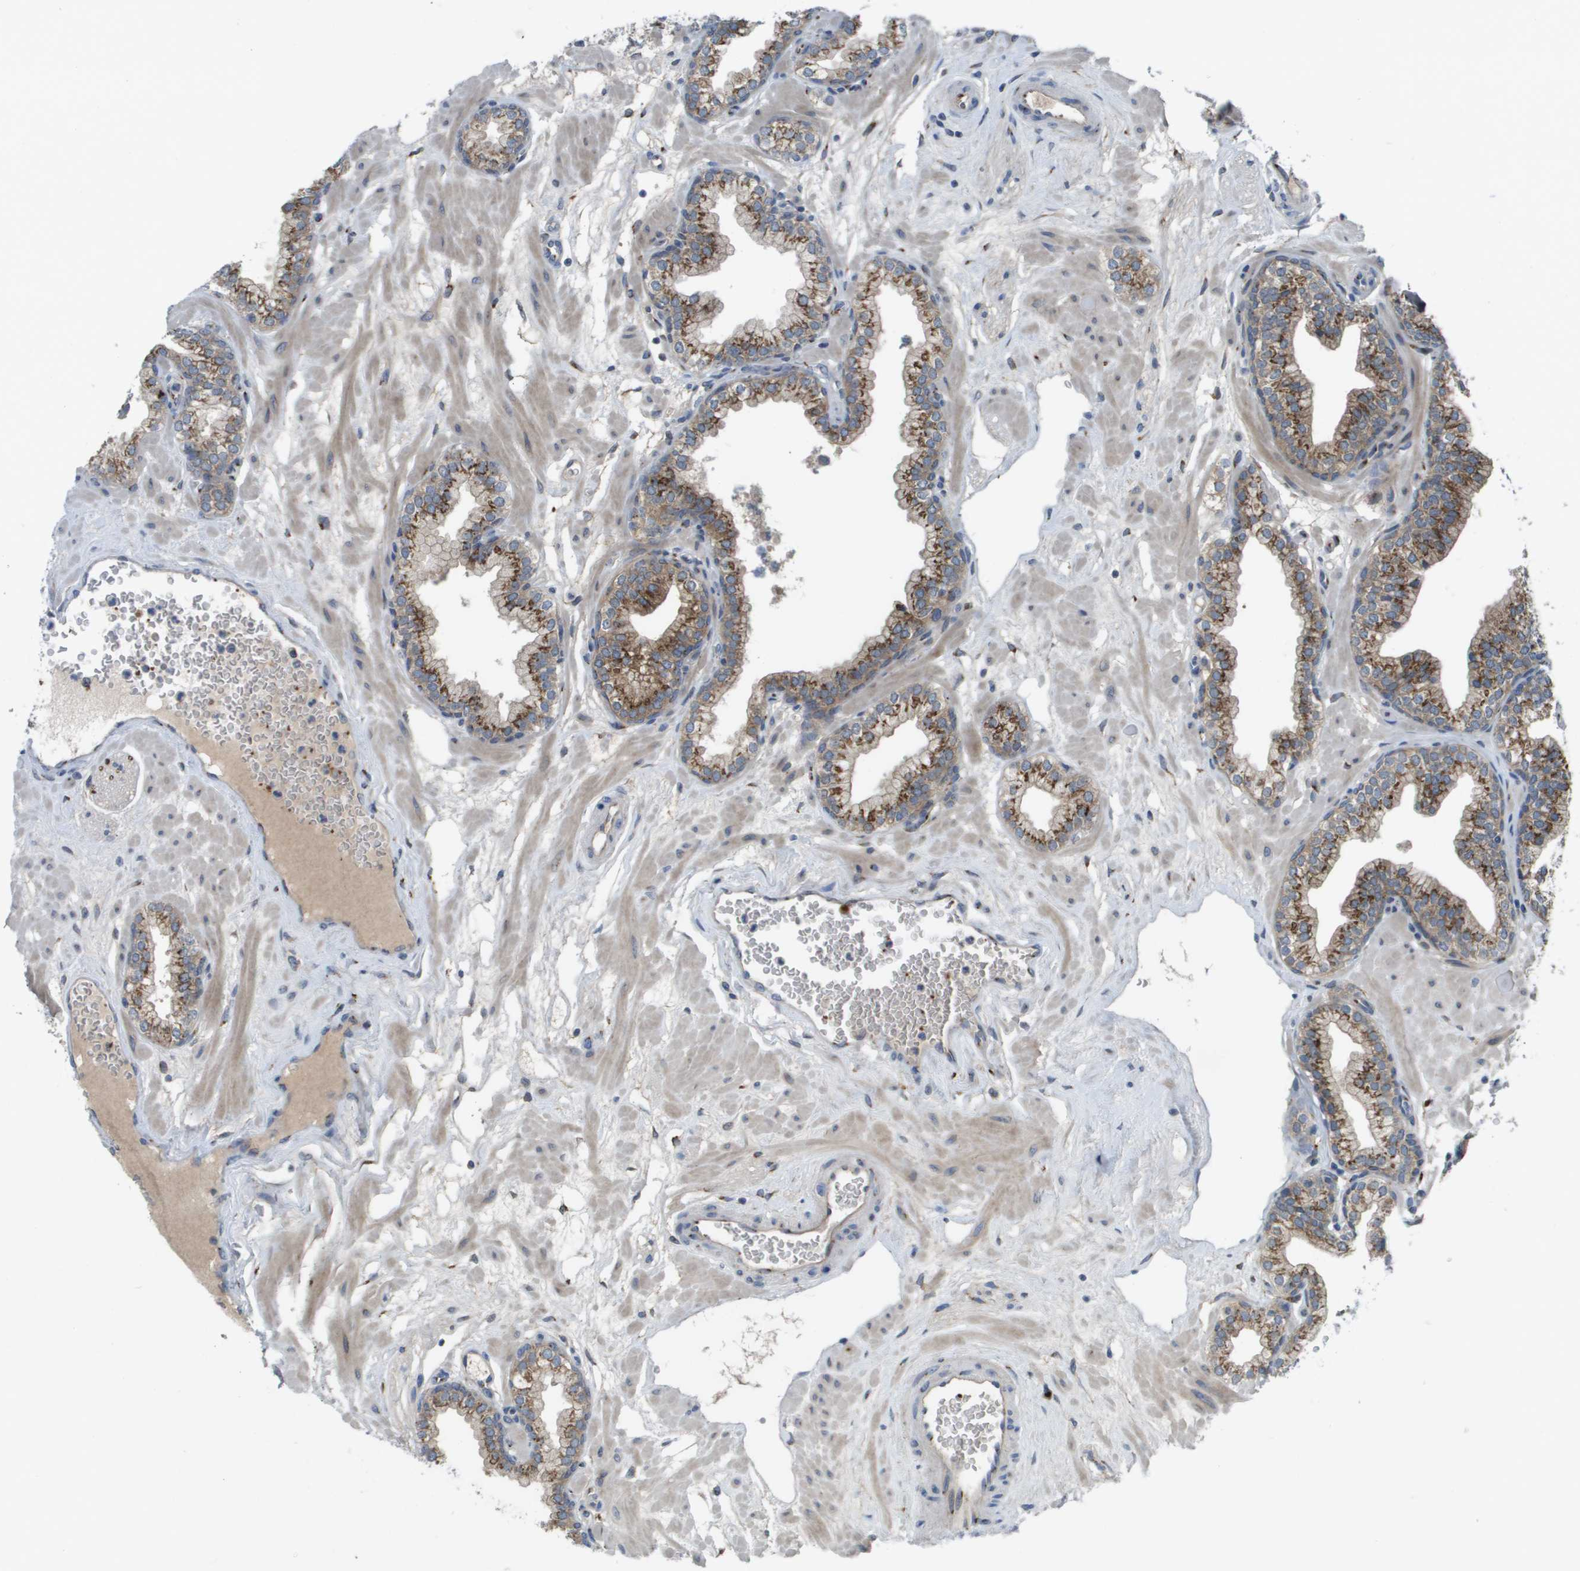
{"staining": {"intensity": "moderate", "quantity": ">75%", "location": "cytoplasmic/membranous"}, "tissue": "prostate", "cell_type": "Glandular cells", "image_type": "normal", "snomed": [{"axis": "morphology", "description": "Normal tissue, NOS"}, {"axis": "morphology", "description": "Urothelial carcinoma, Low grade"}, {"axis": "topography", "description": "Urinary bladder"}, {"axis": "topography", "description": "Prostate"}], "caption": "Immunohistochemistry histopathology image of benign prostate: human prostate stained using immunohistochemistry (IHC) displays medium levels of moderate protein expression localized specifically in the cytoplasmic/membranous of glandular cells, appearing as a cytoplasmic/membranous brown color.", "gene": "QSOX2", "patient": {"sex": "male", "age": 60}}